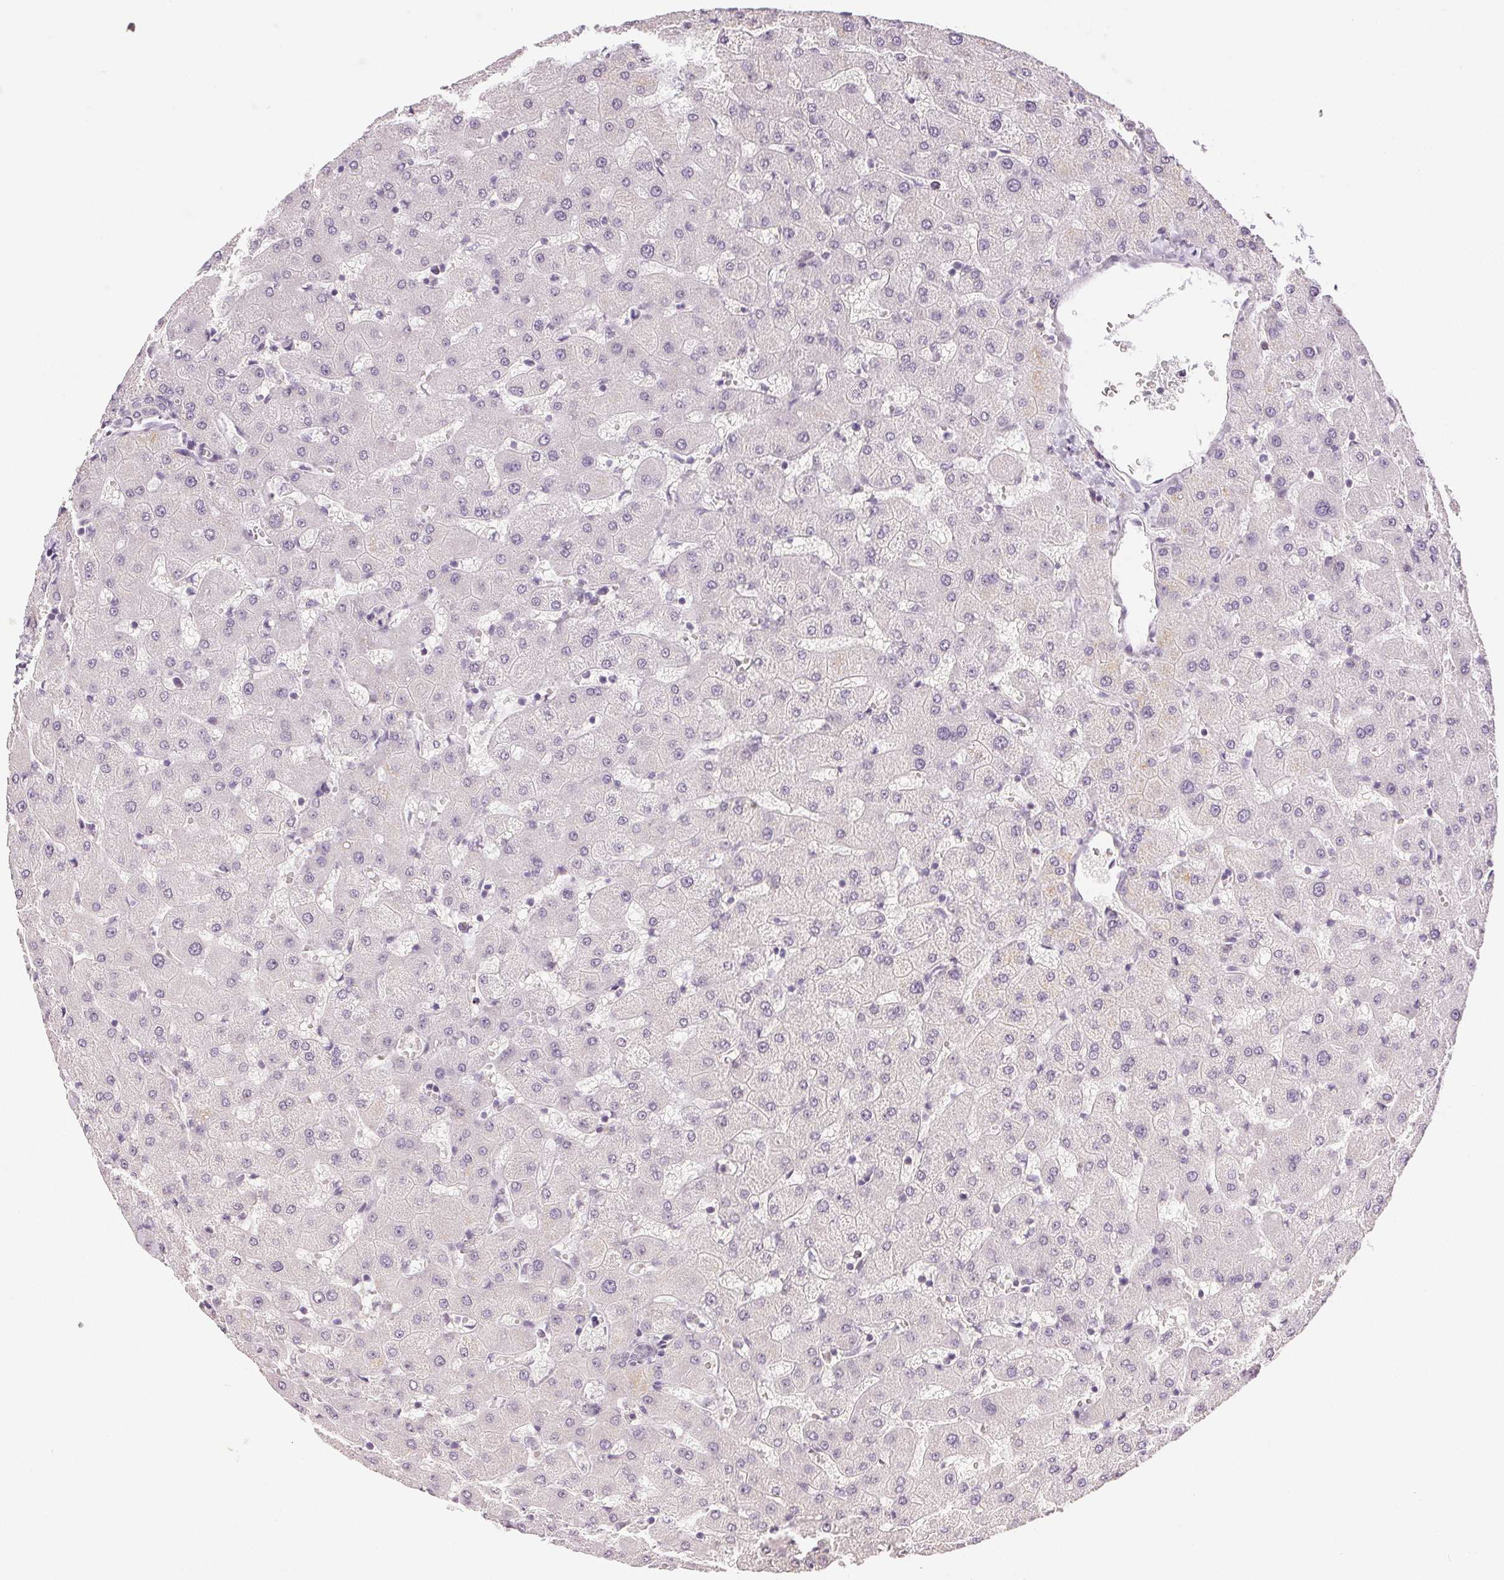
{"staining": {"intensity": "negative", "quantity": "none", "location": "none"}, "tissue": "liver", "cell_type": "Cholangiocytes", "image_type": "normal", "snomed": [{"axis": "morphology", "description": "Normal tissue, NOS"}, {"axis": "topography", "description": "Liver"}], "caption": "Histopathology image shows no significant protein positivity in cholangiocytes of unremarkable liver. (IHC, brightfield microscopy, high magnification).", "gene": "PLCB1", "patient": {"sex": "female", "age": 63}}